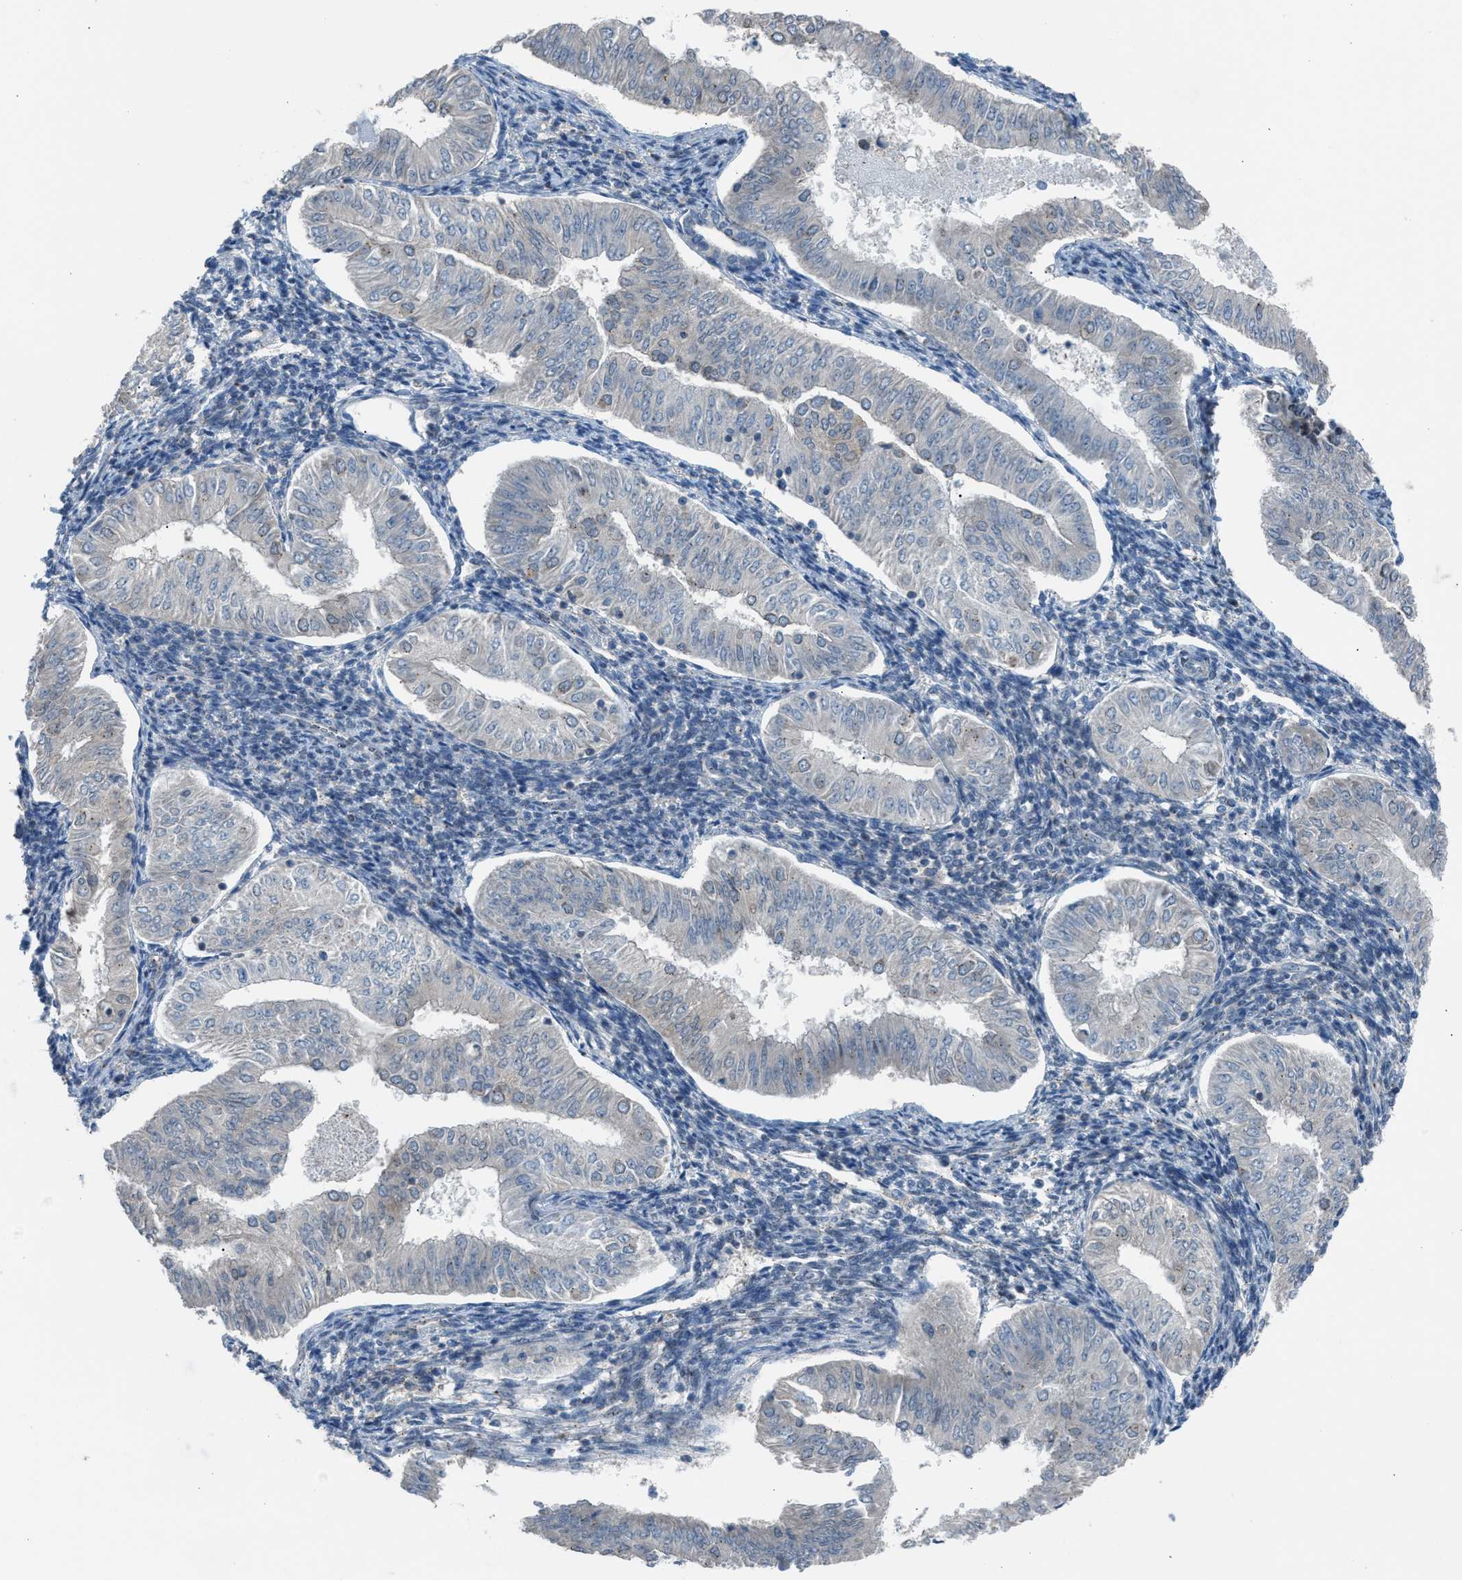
{"staining": {"intensity": "negative", "quantity": "none", "location": "none"}, "tissue": "endometrial cancer", "cell_type": "Tumor cells", "image_type": "cancer", "snomed": [{"axis": "morphology", "description": "Normal tissue, NOS"}, {"axis": "morphology", "description": "Adenocarcinoma, NOS"}, {"axis": "topography", "description": "Endometrium"}], "caption": "DAB immunohistochemical staining of human endometrial adenocarcinoma reveals no significant positivity in tumor cells.", "gene": "CRTC1", "patient": {"sex": "female", "age": 53}}